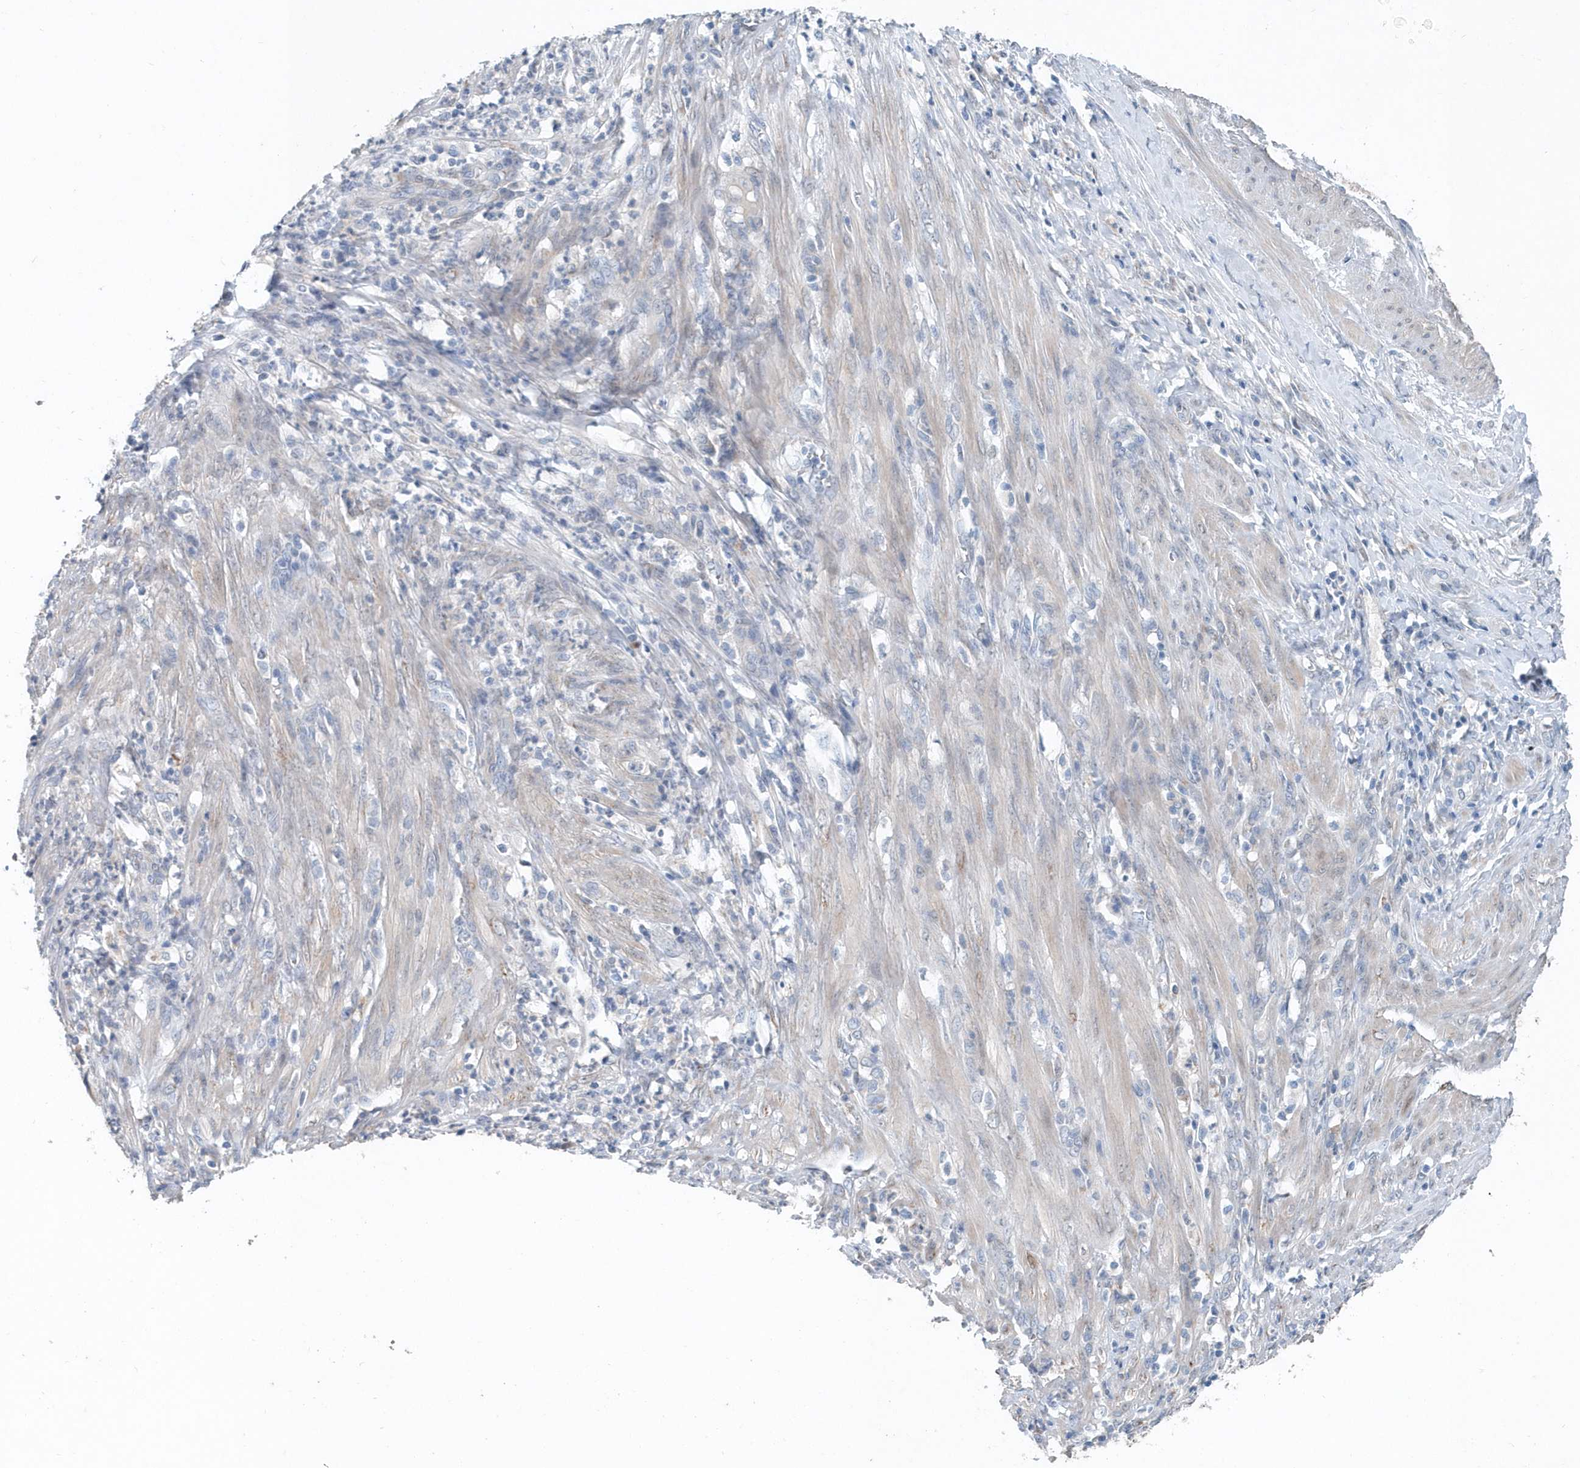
{"staining": {"intensity": "negative", "quantity": "none", "location": "none"}, "tissue": "endometrial cancer", "cell_type": "Tumor cells", "image_type": "cancer", "snomed": [{"axis": "morphology", "description": "Adenocarcinoma, NOS"}, {"axis": "topography", "description": "Endometrium"}], "caption": "A photomicrograph of adenocarcinoma (endometrial) stained for a protein displays no brown staining in tumor cells. (DAB IHC visualized using brightfield microscopy, high magnification).", "gene": "PFN2", "patient": {"sex": "female", "age": 49}}